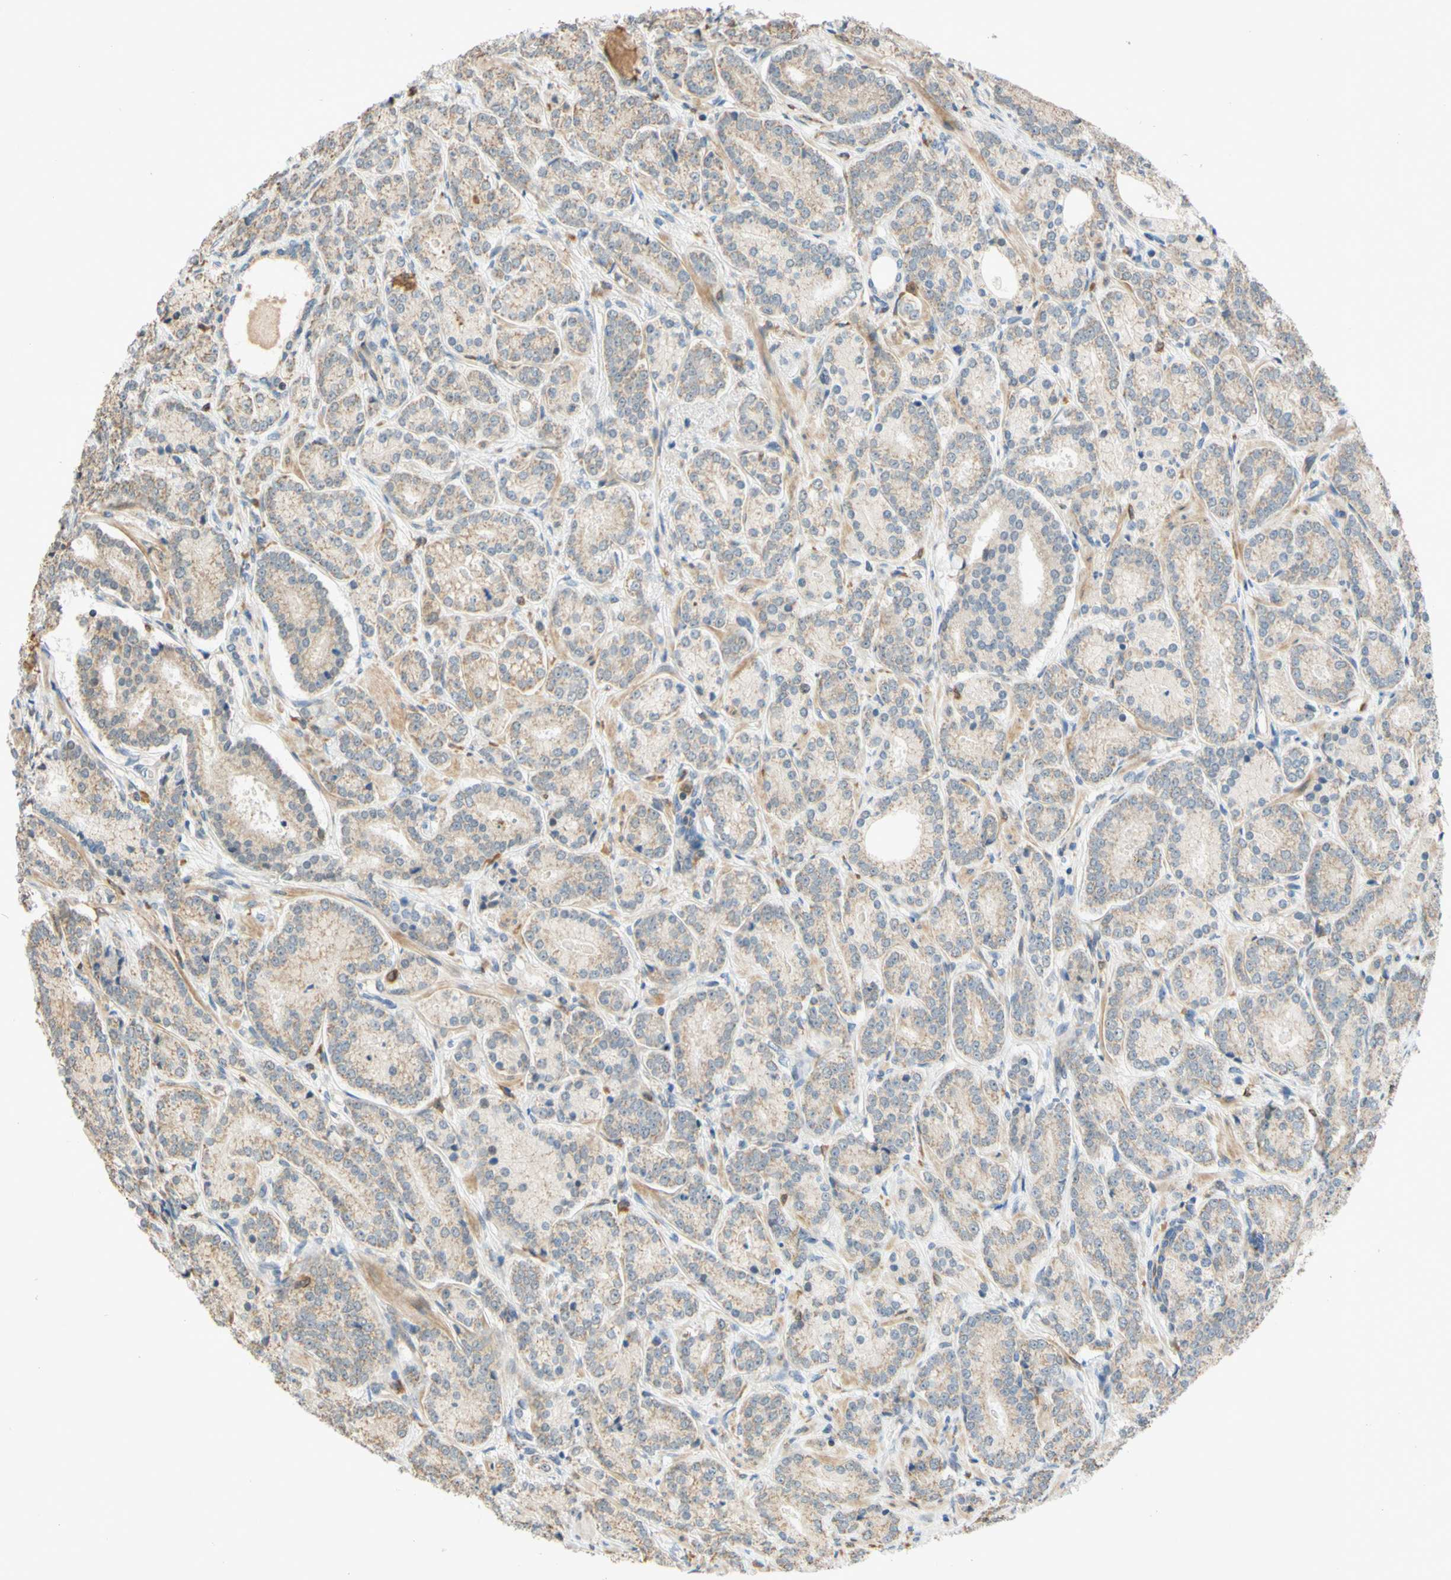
{"staining": {"intensity": "weak", "quantity": ">75%", "location": "cytoplasmic/membranous"}, "tissue": "prostate cancer", "cell_type": "Tumor cells", "image_type": "cancer", "snomed": [{"axis": "morphology", "description": "Adenocarcinoma, High grade"}, {"axis": "topography", "description": "Prostate"}], "caption": "This is a histology image of immunohistochemistry (IHC) staining of prostate cancer (adenocarcinoma (high-grade)), which shows weak positivity in the cytoplasmic/membranous of tumor cells.", "gene": "GATA1", "patient": {"sex": "male", "age": 61}}